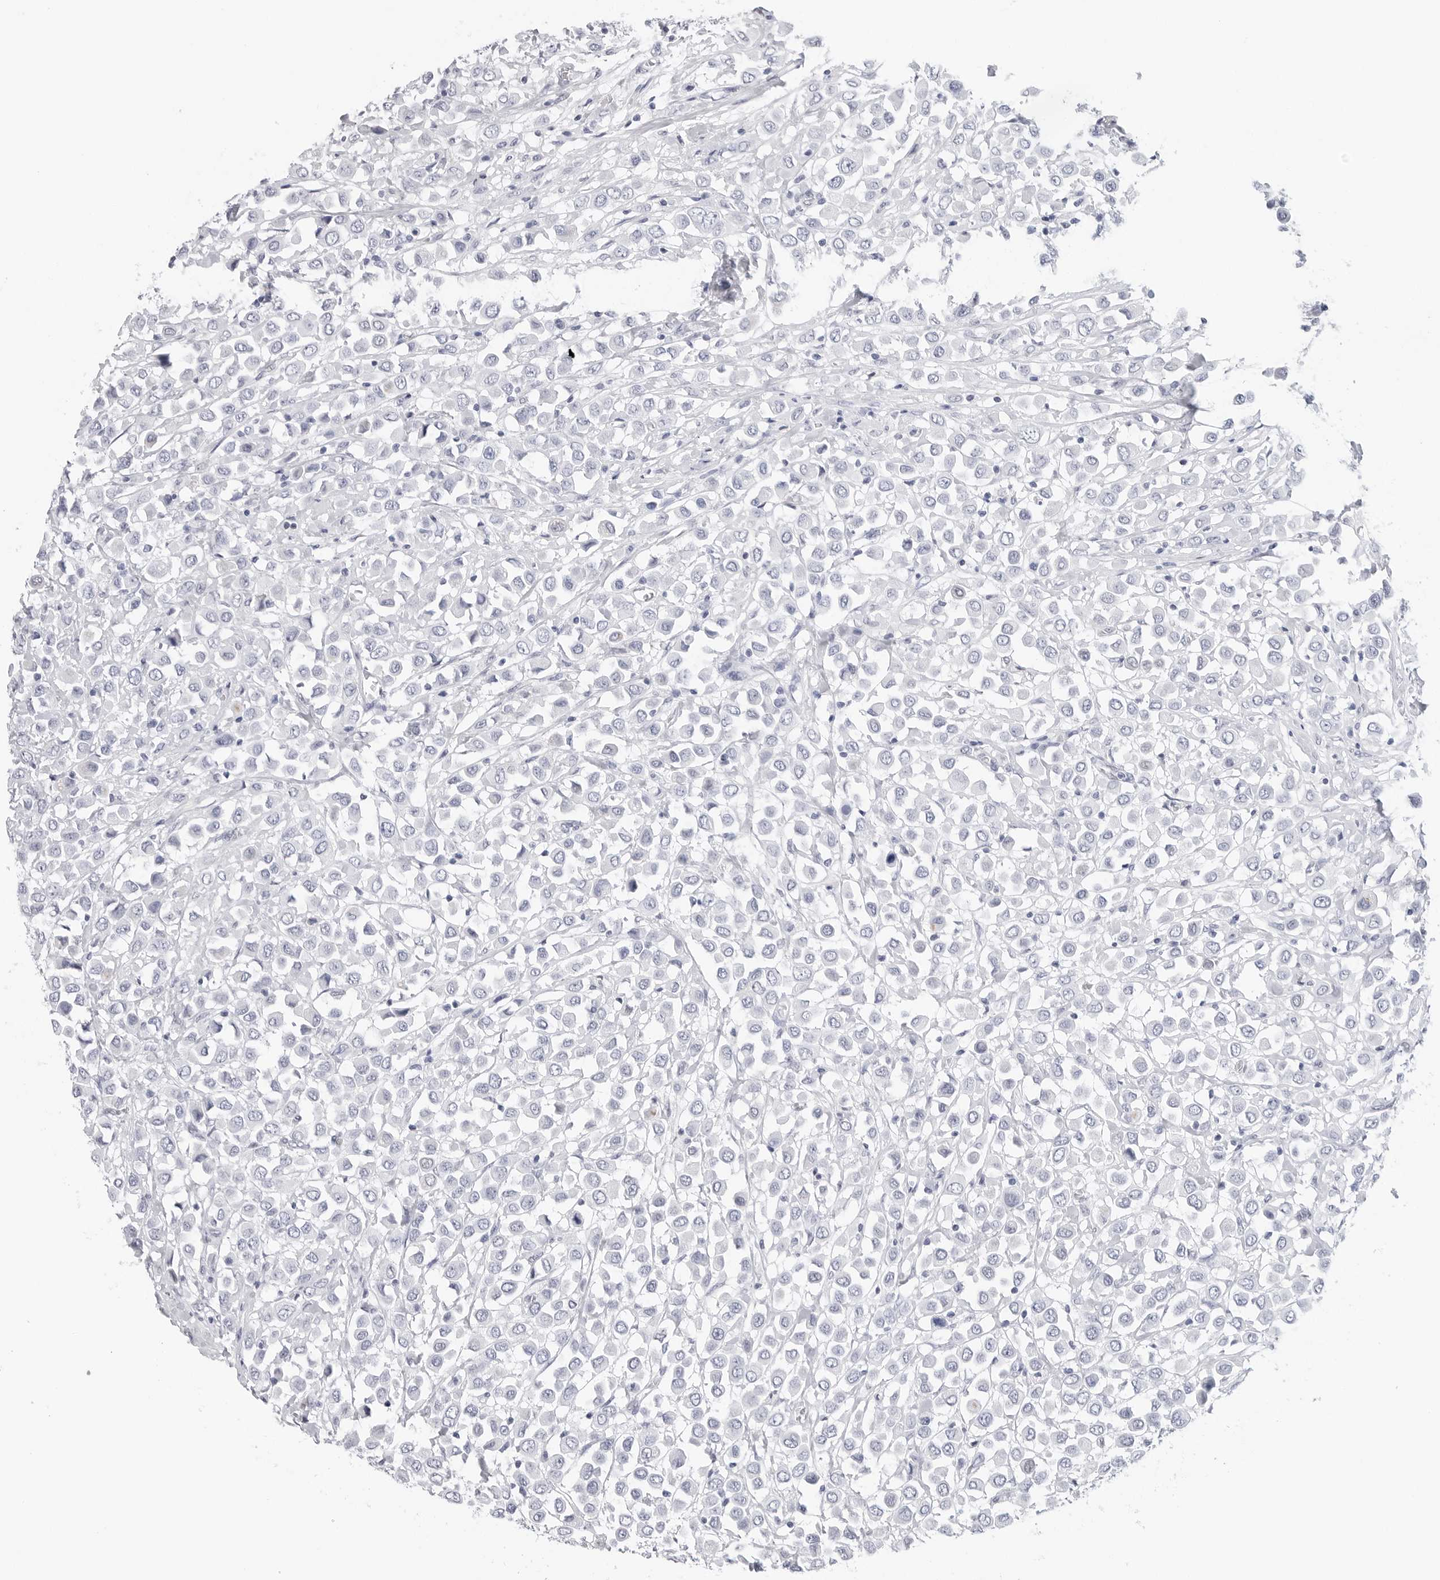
{"staining": {"intensity": "negative", "quantity": "none", "location": "none"}, "tissue": "breast cancer", "cell_type": "Tumor cells", "image_type": "cancer", "snomed": [{"axis": "morphology", "description": "Duct carcinoma"}, {"axis": "topography", "description": "Breast"}], "caption": "The photomicrograph shows no staining of tumor cells in breast cancer (intraductal carcinoma). (Brightfield microscopy of DAB (3,3'-diaminobenzidine) IHC at high magnification).", "gene": "SLC19A1", "patient": {"sex": "female", "age": 61}}